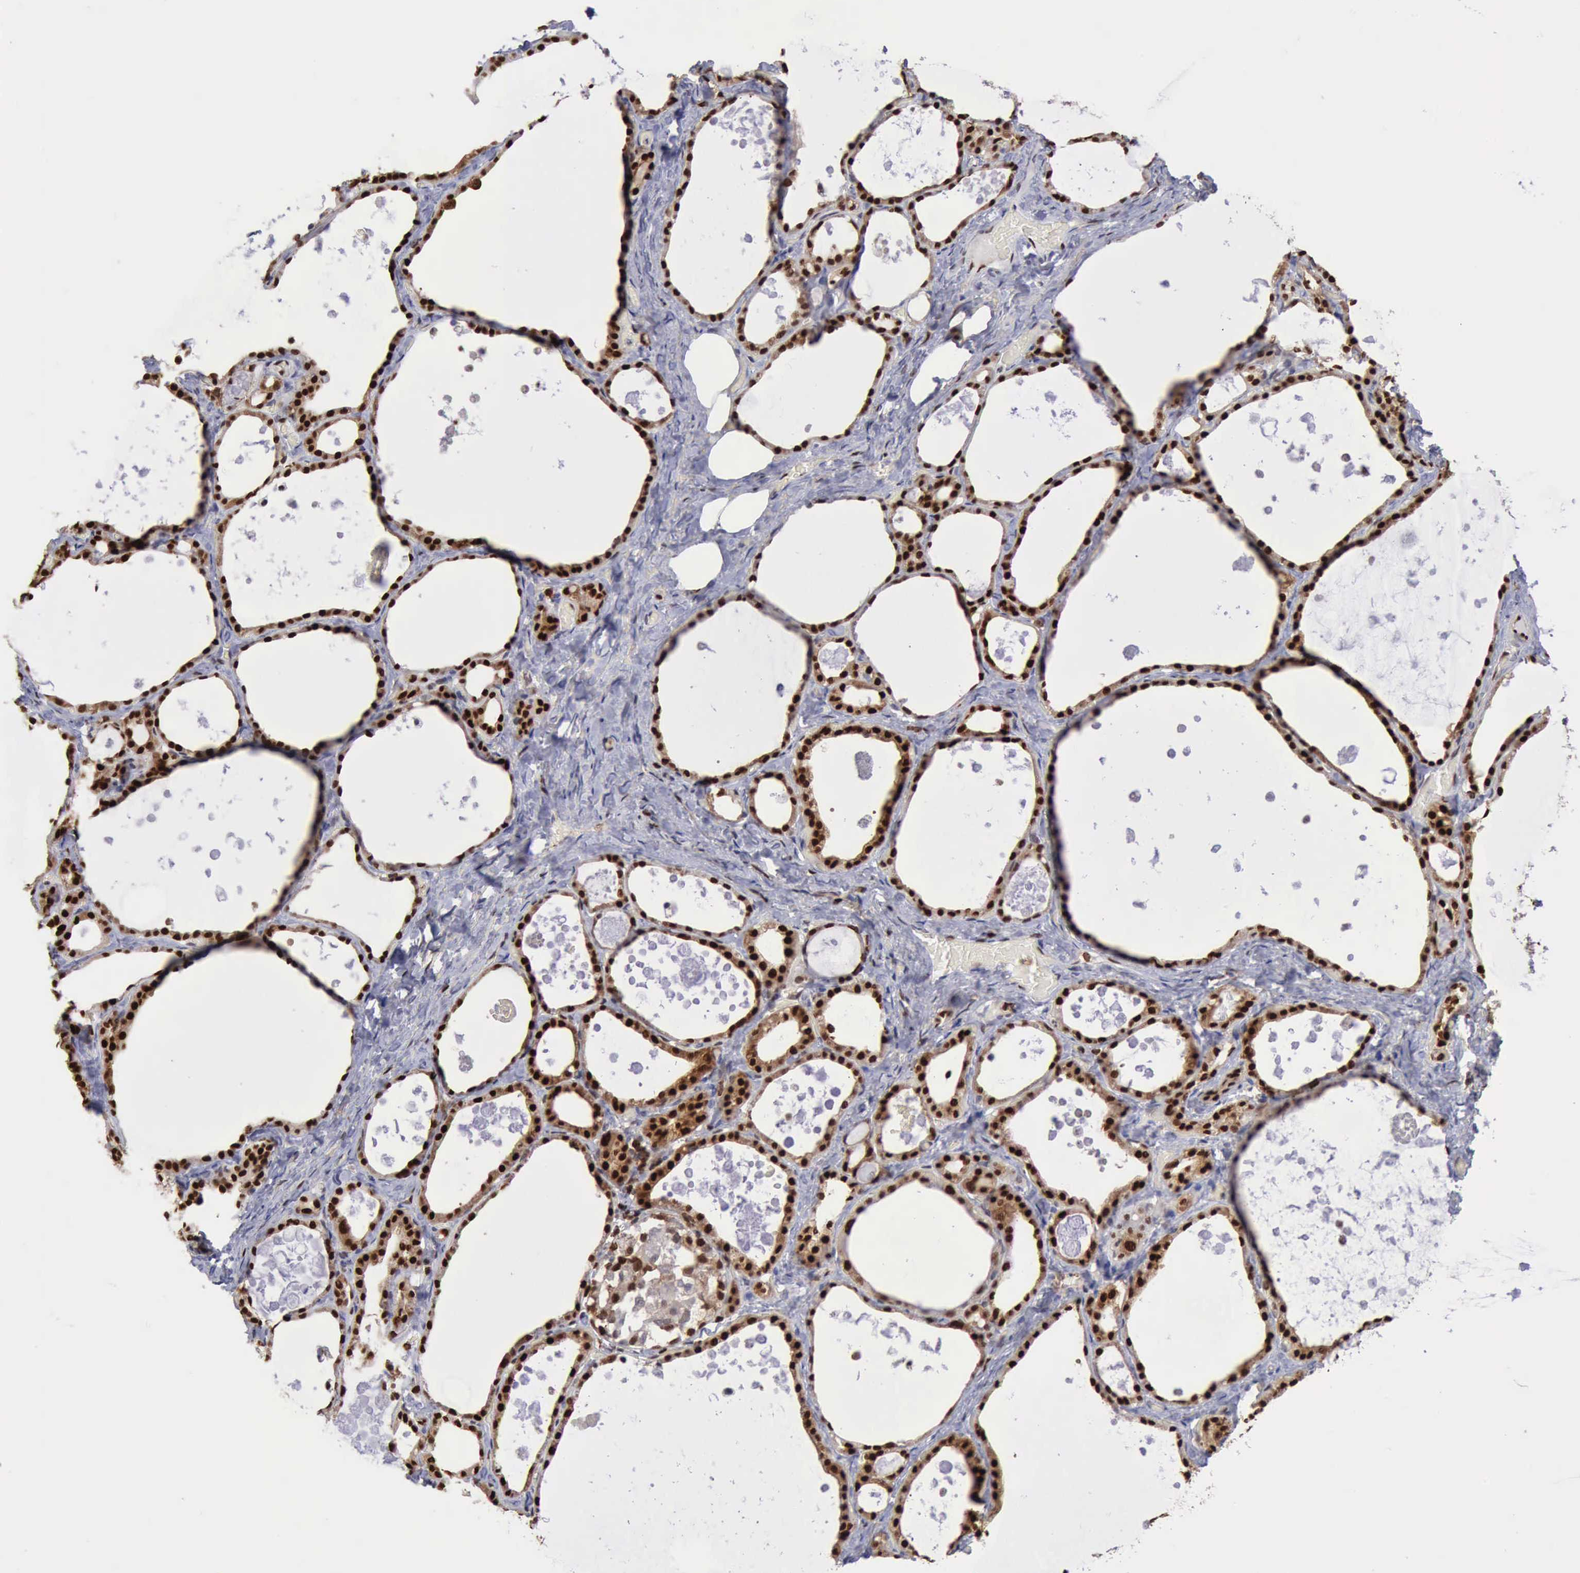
{"staining": {"intensity": "strong", "quantity": ">75%", "location": "cytoplasmic/membranous,nuclear"}, "tissue": "thyroid gland", "cell_type": "Glandular cells", "image_type": "normal", "snomed": [{"axis": "morphology", "description": "Normal tissue, NOS"}, {"axis": "topography", "description": "Thyroid gland"}], "caption": "The micrograph displays a brown stain indicating the presence of a protein in the cytoplasmic/membranous,nuclear of glandular cells in thyroid gland.", "gene": "PDCD4", "patient": {"sex": "female", "age": 49}}